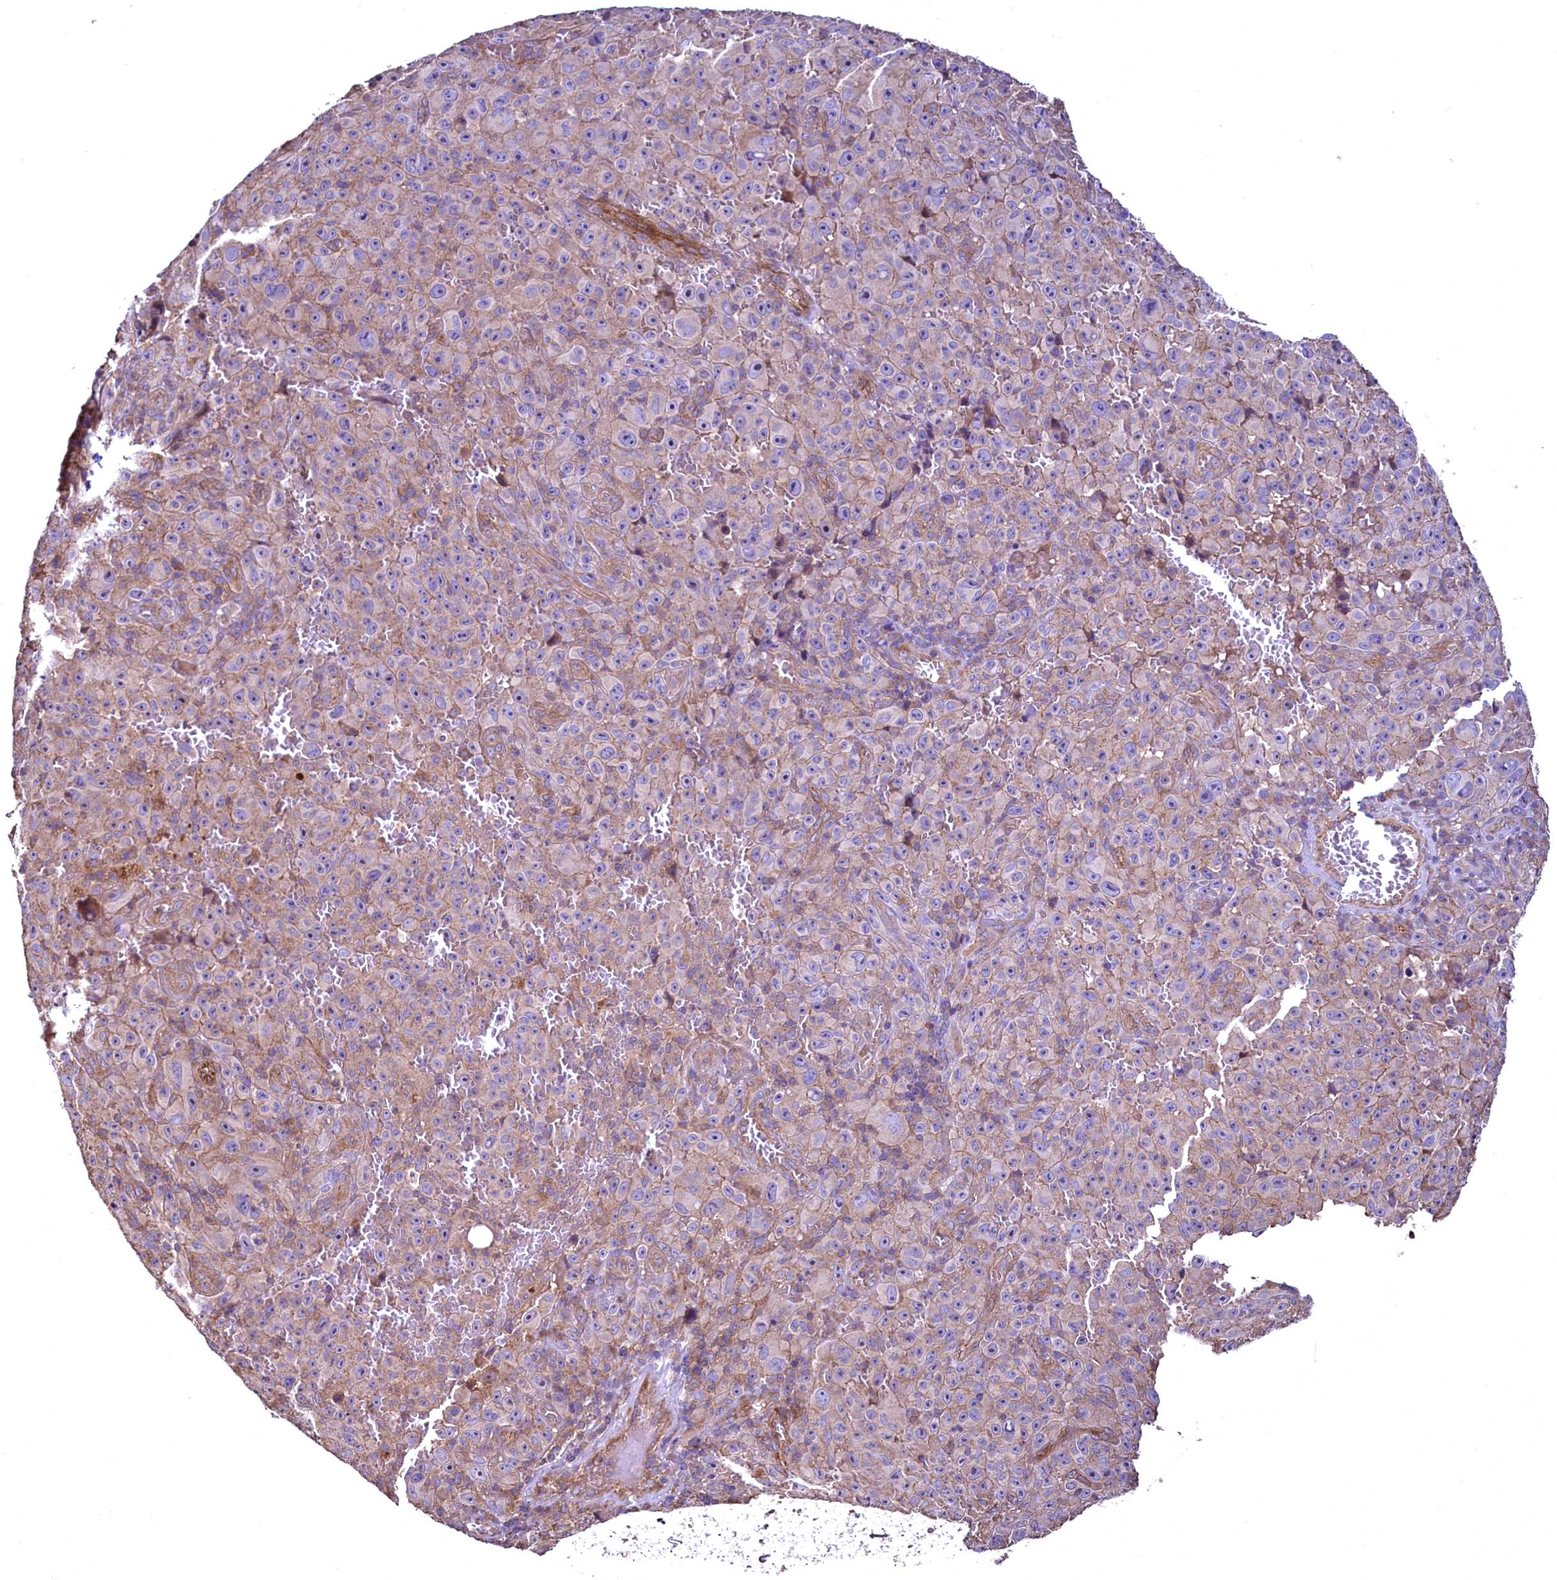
{"staining": {"intensity": "weak", "quantity": ">75%", "location": "cytoplasmic/membranous"}, "tissue": "melanoma", "cell_type": "Tumor cells", "image_type": "cancer", "snomed": [{"axis": "morphology", "description": "Malignant melanoma, NOS"}, {"axis": "topography", "description": "Skin"}], "caption": "Protein staining of malignant melanoma tissue displays weak cytoplasmic/membranous expression in about >75% of tumor cells.", "gene": "TBCEL", "patient": {"sex": "female", "age": 82}}